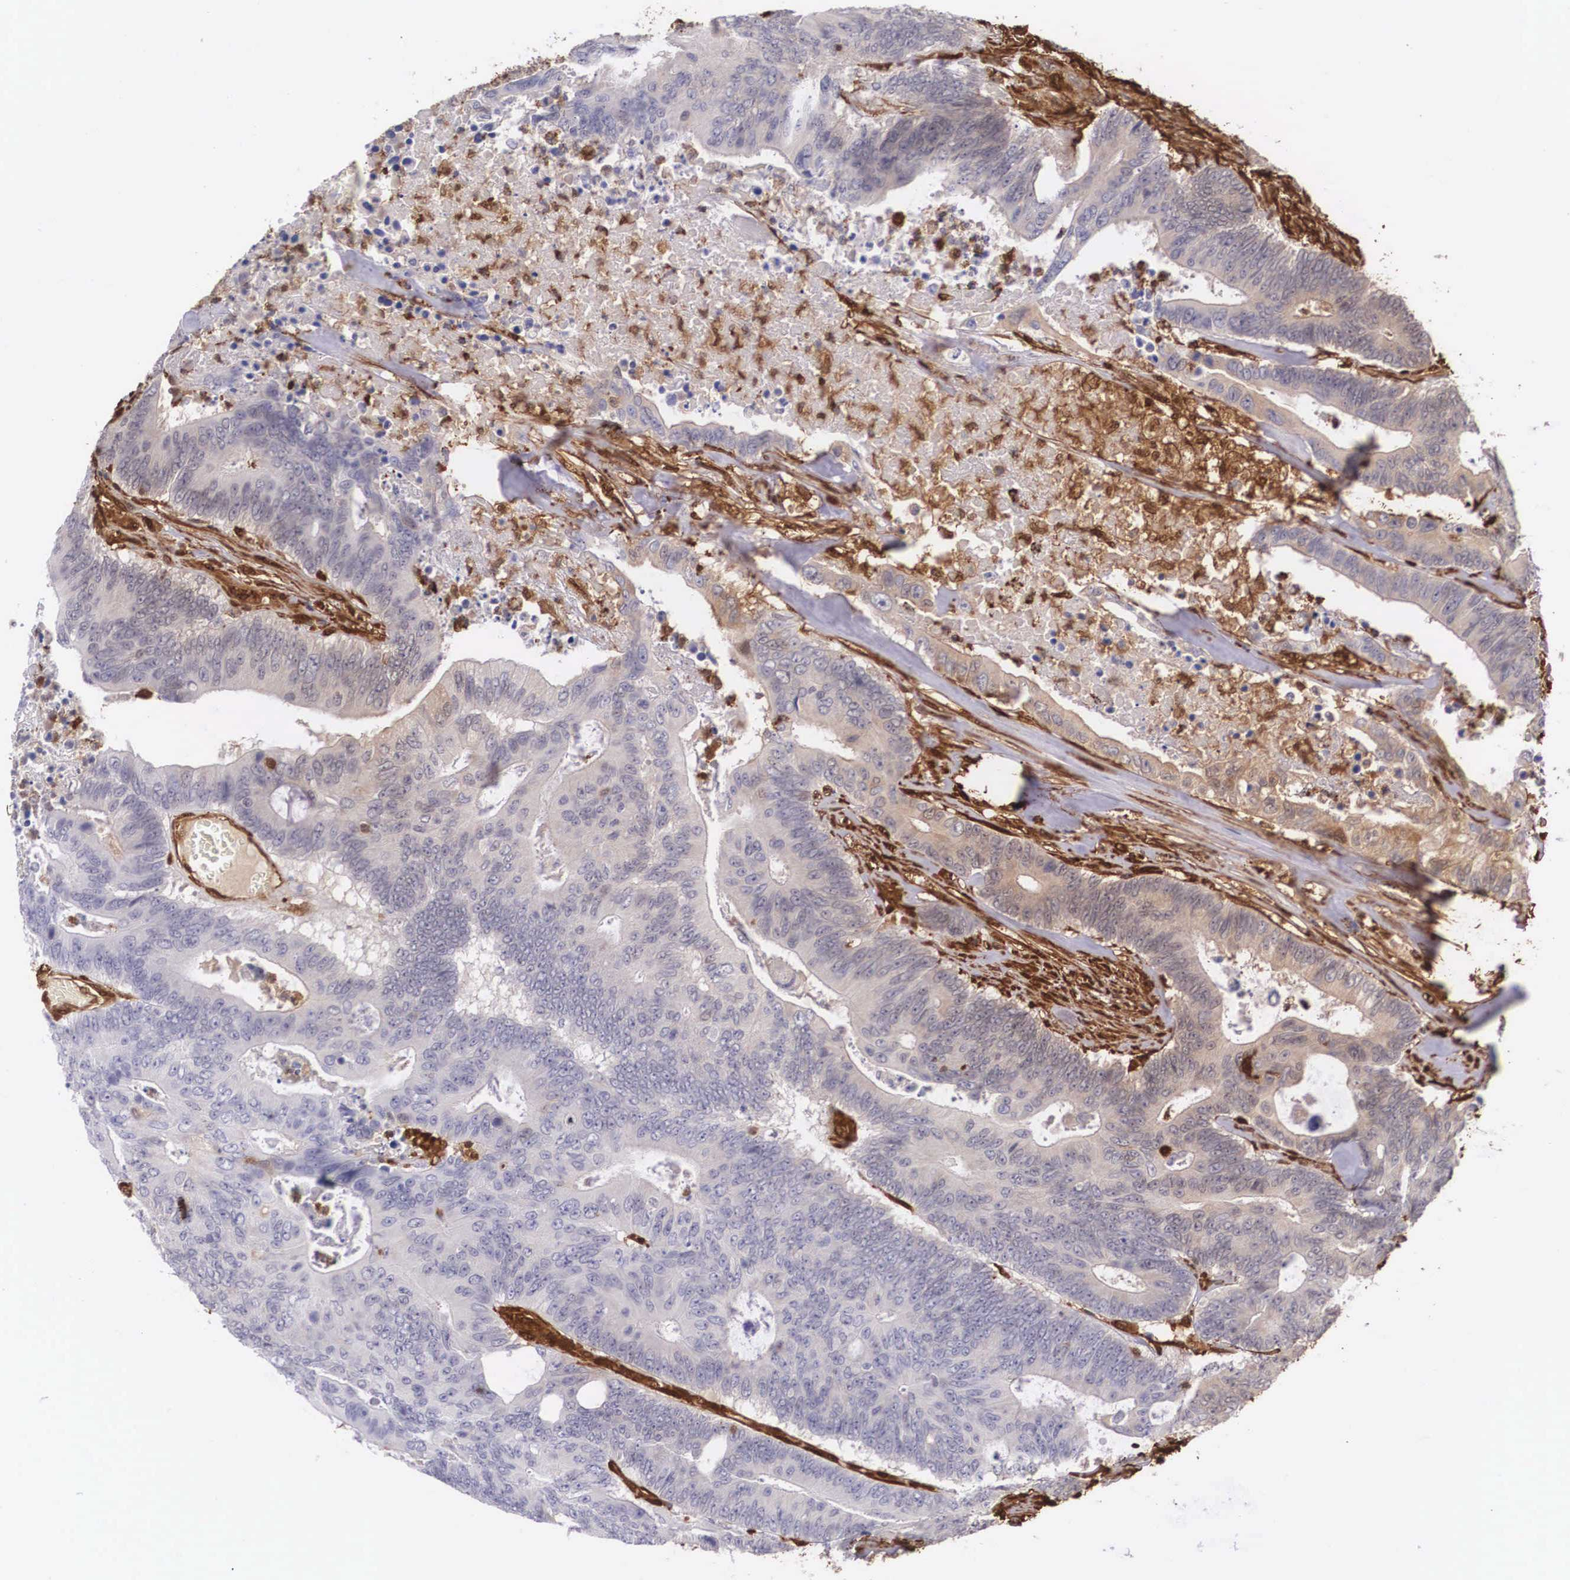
{"staining": {"intensity": "negative", "quantity": "none", "location": "none"}, "tissue": "colorectal cancer", "cell_type": "Tumor cells", "image_type": "cancer", "snomed": [{"axis": "morphology", "description": "Adenocarcinoma, NOS"}, {"axis": "topography", "description": "Colon"}], "caption": "An immunohistochemistry image of adenocarcinoma (colorectal) is shown. There is no staining in tumor cells of adenocarcinoma (colorectal).", "gene": "LGALS1", "patient": {"sex": "male", "age": 65}}